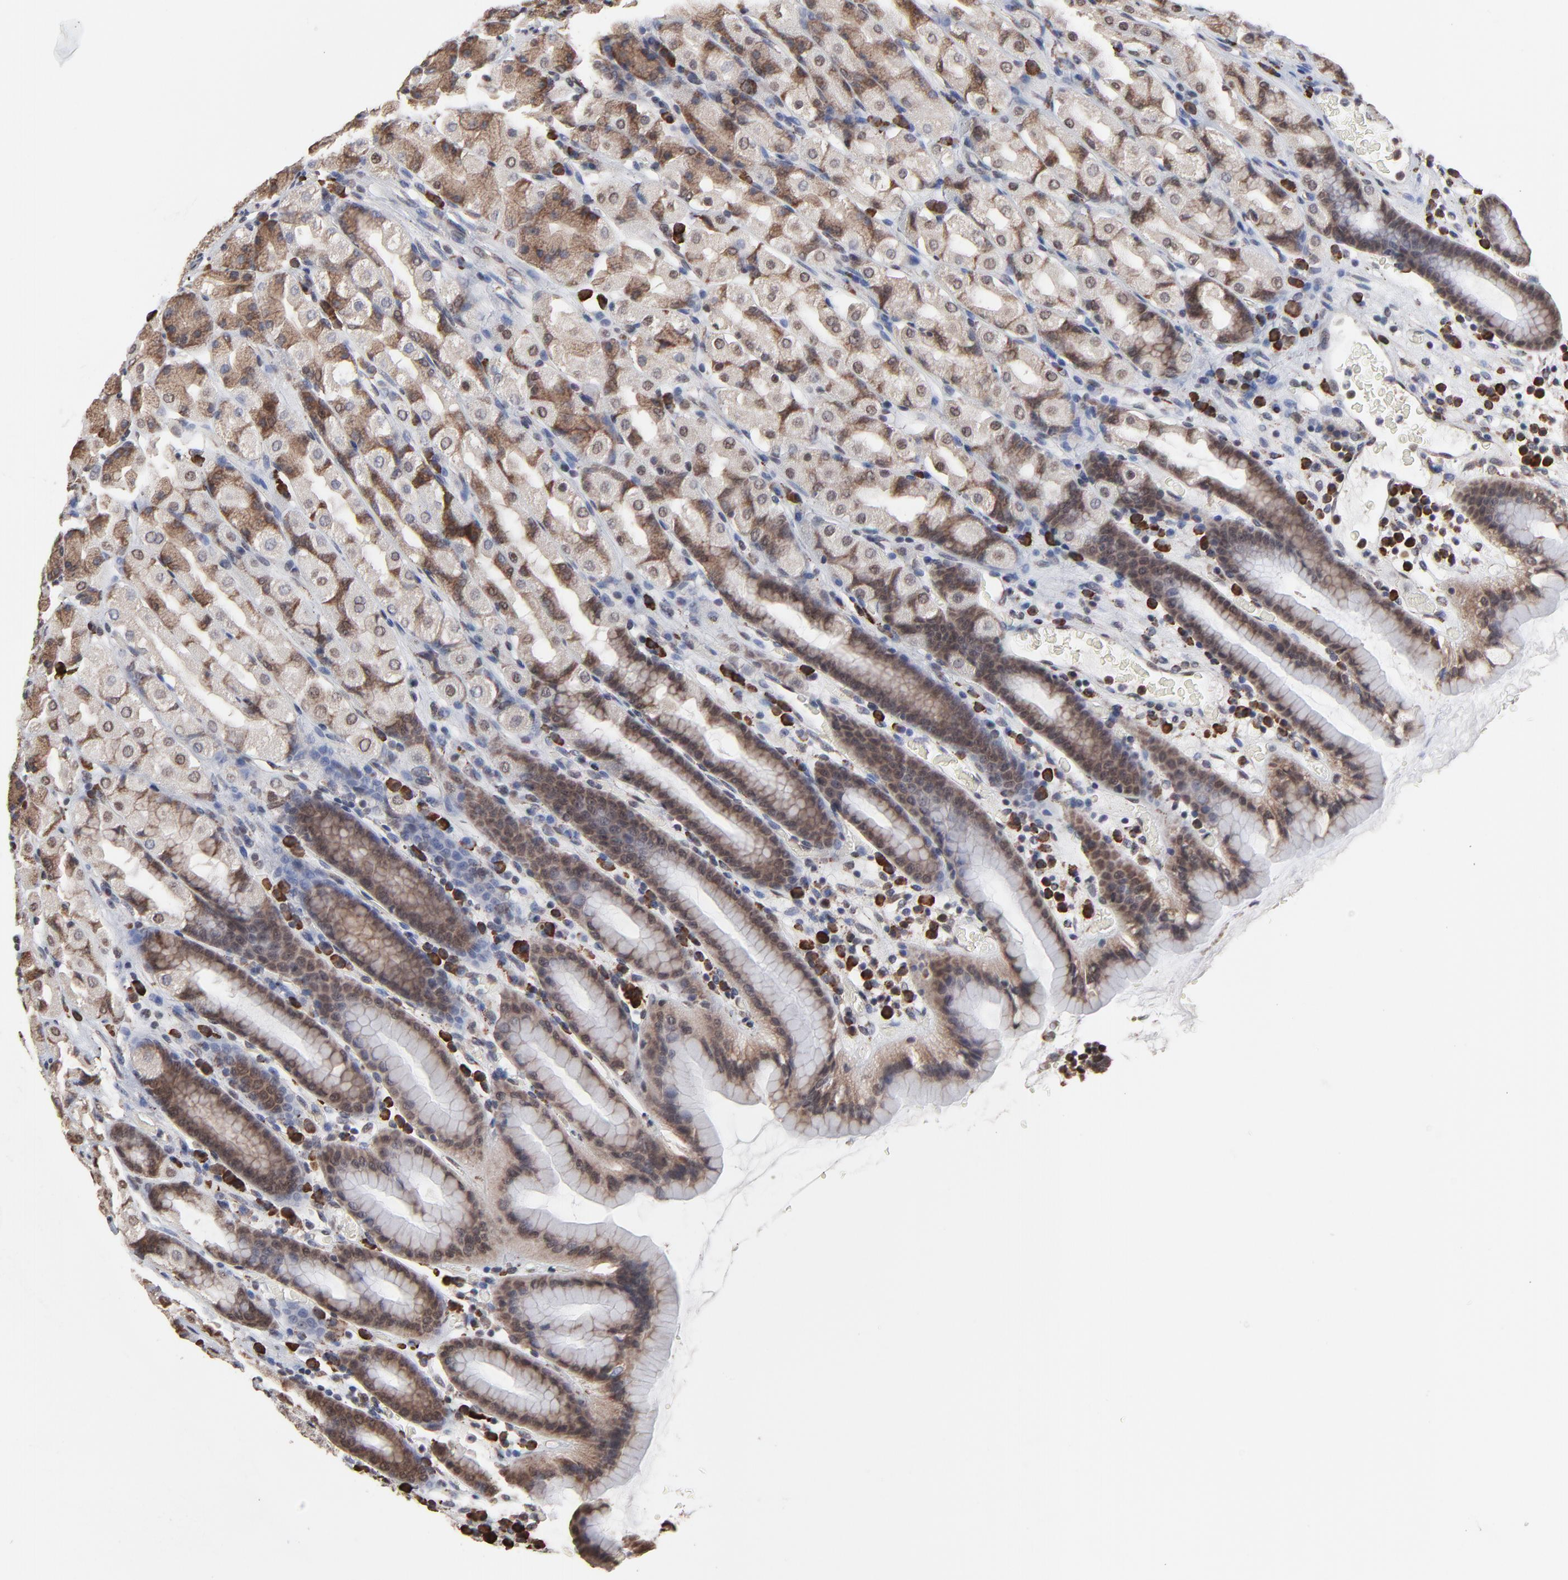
{"staining": {"intensity": "strong", "quantity": ">75%", "location": "cytoplasmic/membranous"}, "tissue": "stomach", "cell_type": "Glandular cells", "image_type": "normal", "snomed": [{"axis": "morphology", "description": "Normal tissue, NOS"}, {"axis": "topography", "description": "Stomach, upper"}], "caption": "Strong cytoplasmic/membranous positivity for a protein is identified in about >75% of glandular cells of benign stomach using IHC.", "gene": "CHM", "patient": {"sex": "male", "age": 68}}